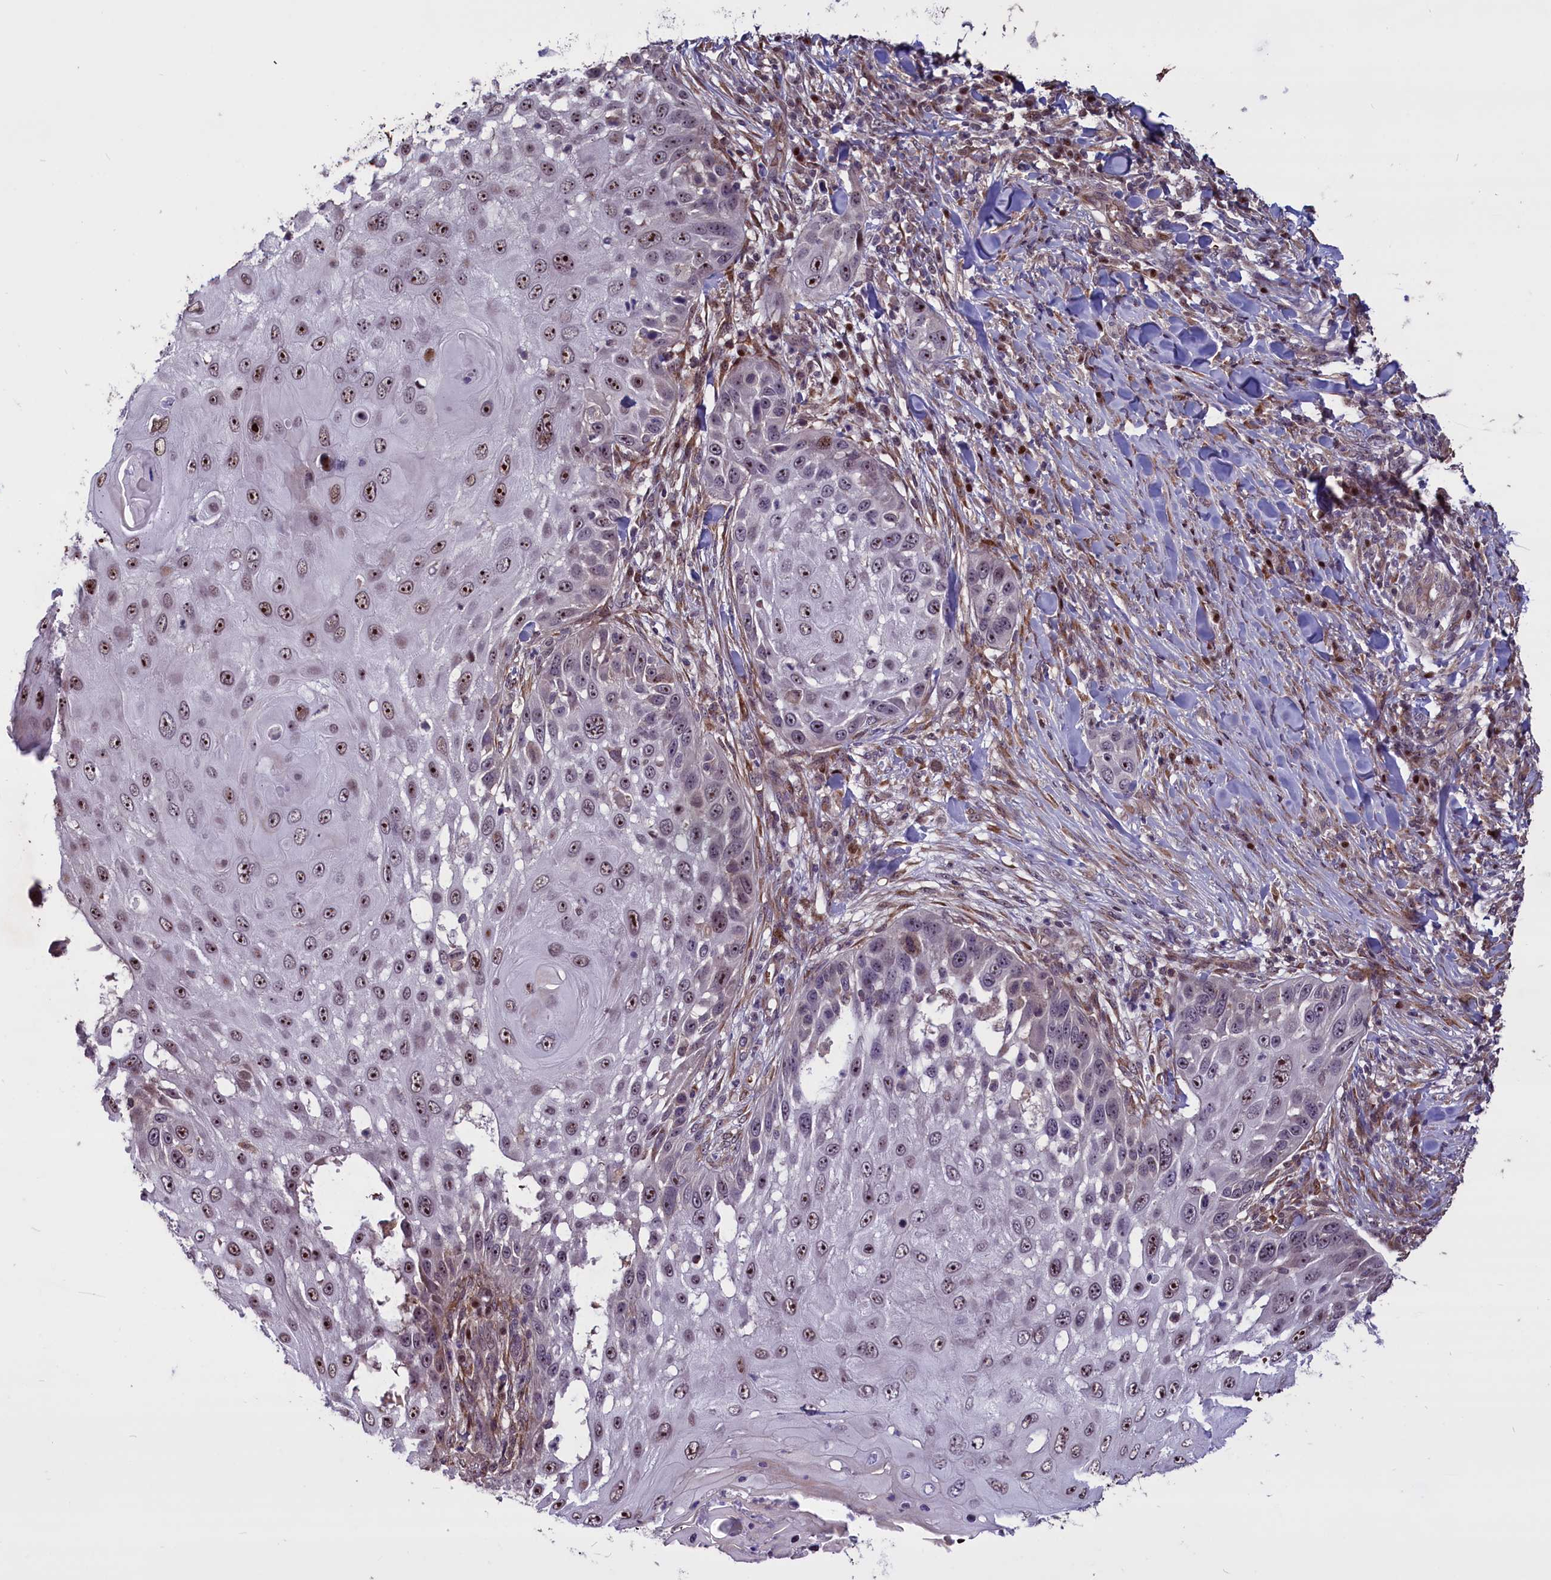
{"staining": {"intensity": "moderate", "quantity": ">75%", "location": "nuclear"}, "tissue": "skin cancer", "cell_type": "Tumor cells", "image_type": "cancer", "snomed": [{"axis": "morphology", "description": "Squamous cell carcinoma, NOS"}, {"axis": "topography", "description": "Skin"}], "caption": "An image of human skin cancer stained for a protein reveals moderate nuclear brown staining in tumor cells.", "gene": "SHFL", "patient": {"sex": "female", "age": 44}}